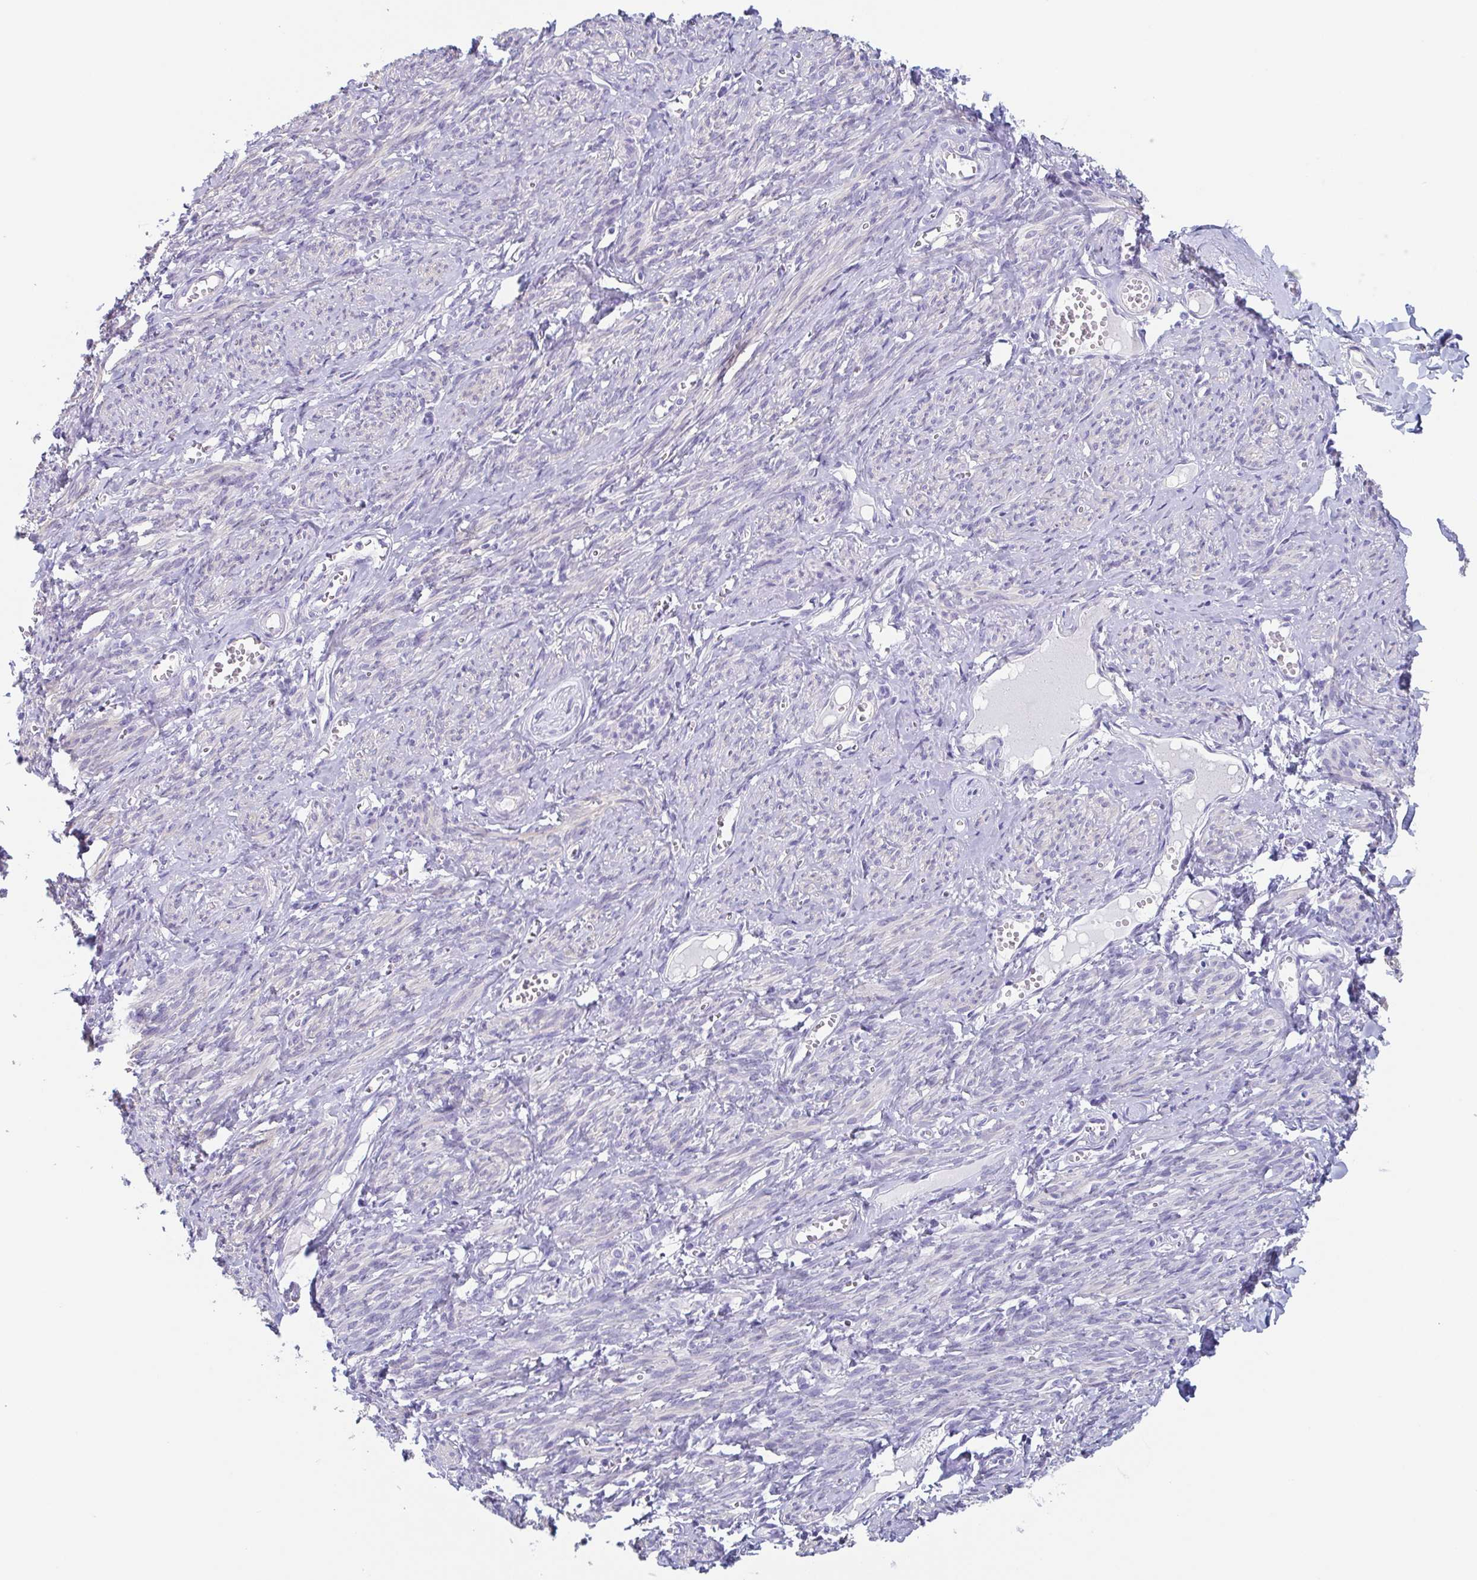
{"staining": {"intensity": "weak", "quantity": "<25%", "location": "cytoplasmic/membranous"}, "tissue": "smooth muscle", "cell_type": "Smooth muscle cells", "image_type": "normal", "snomed": [{"axis": "morphology", "description": "Normal tissue, NOS"}, {"axis": "topography", "description": "Smooth muscle"}], "caption": "Image shows no significant protein staining in smooth muscle cells of unremarkable smooth muscle.", "gene": "TAGLN3", "patient": {"sex": "female", "age": 65}}